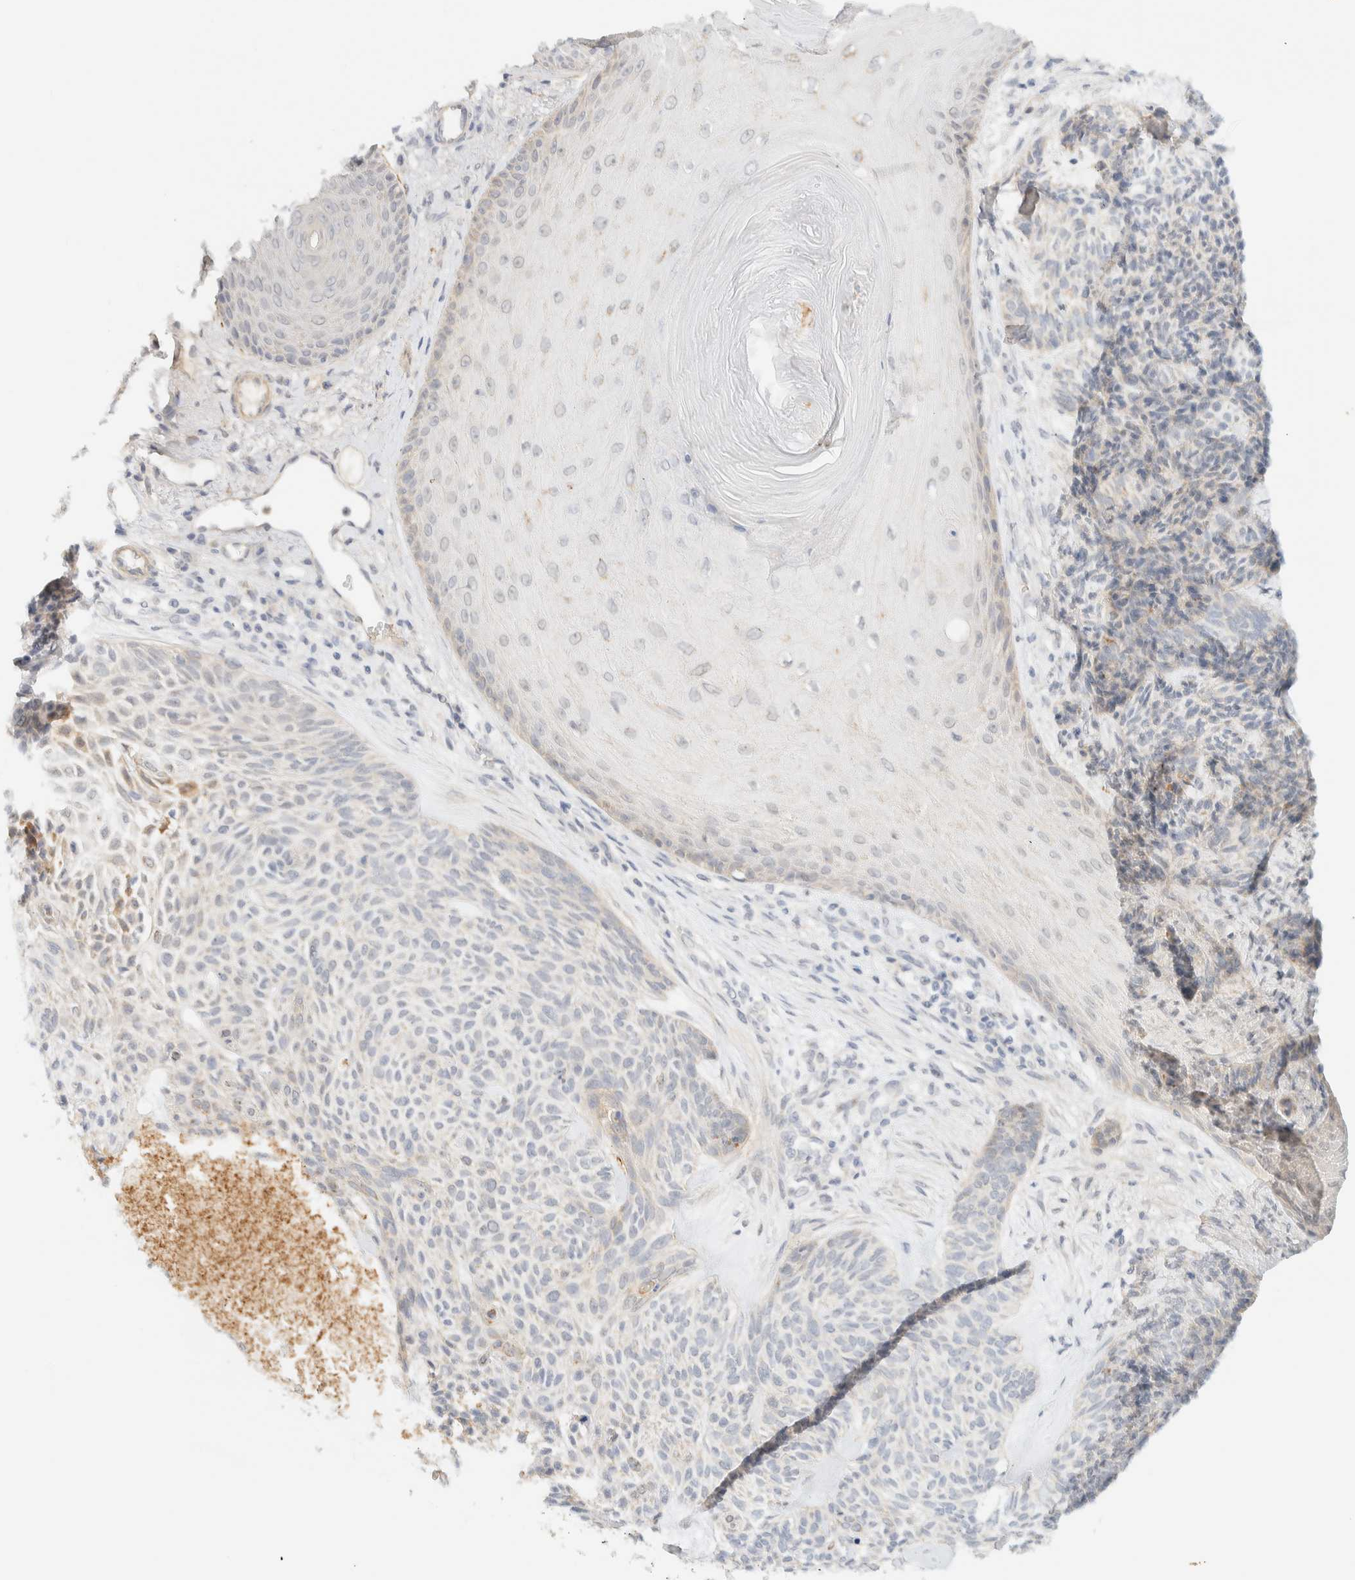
{"staining": {"intensity": "weak", "quantity": "<25%", "location": "cytoplasmic/membranous"}, "tissue": "skin cancer", "cell_type": "Tumor cells", "image_type": "cancer", "snomed": [{"axis": "morphology", "description": "Basal cell carcinoma"}, {"axis": "topography", "description": "Skin"}], "caption": "DAB immunohistochemical staining of skin basal cell carcinoma demonstrates no significant expression in tumor cells.", "gene": "TNK1", "patient": {"sex": "male", "age": 55}}